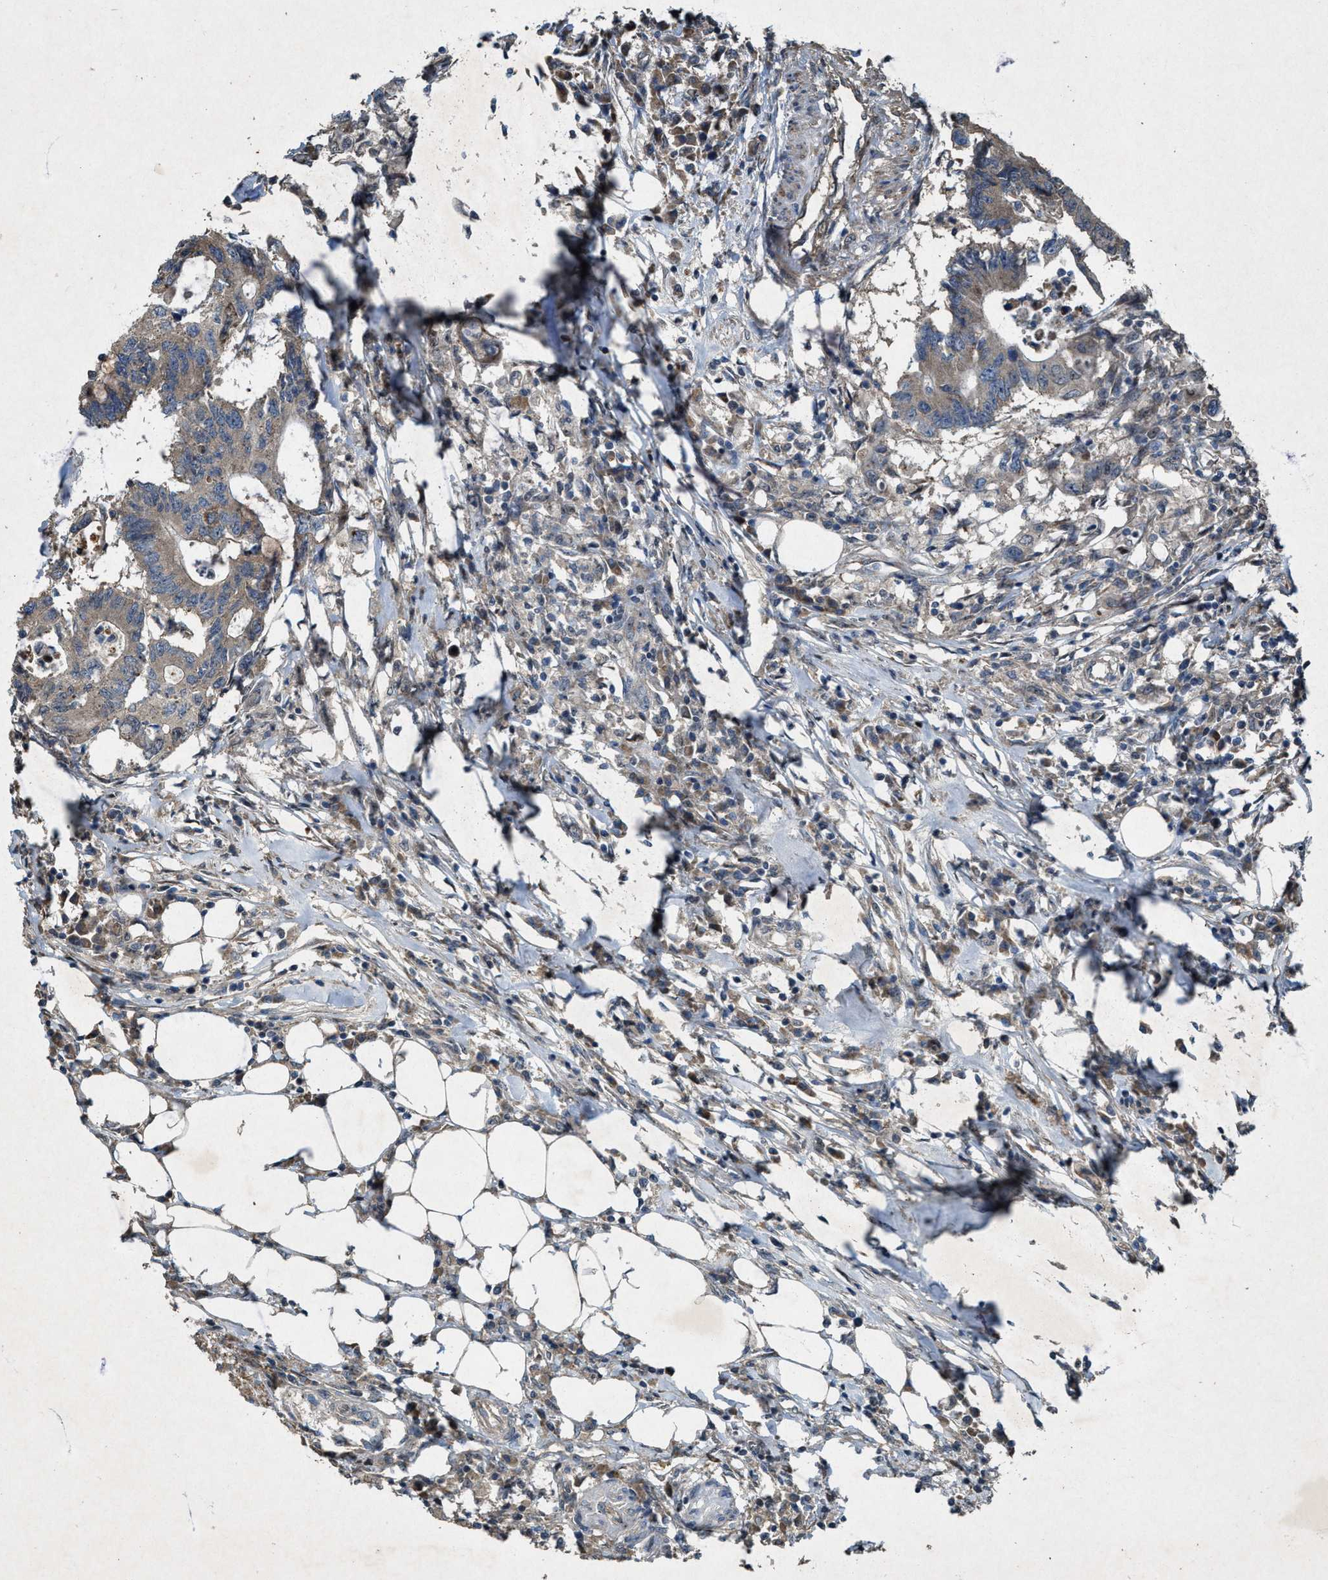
{"staining": {"intensity": "weak", "quantity": "25%-75%", "location": "cytoplasmic/membranous"}, "tissue": "colorectal cancer", "cell_type": "Tumor cells", "image_type": "cancer", "snomed": [{"axis": "morphology", "description": "Adenocarcinoma, NOS"}, {"axis": "topography", "description": "Colon"}], "caption": "High-power microscopy captured an immunohistochemistry (IHC) image of adenocarcinoma (colorectal), revealing weak cytoplasmic/membranous staining in approximately 25%-75% of tumor cells.", "gene": "PDP2", "patient": {"sex": "male", "age": 71}}